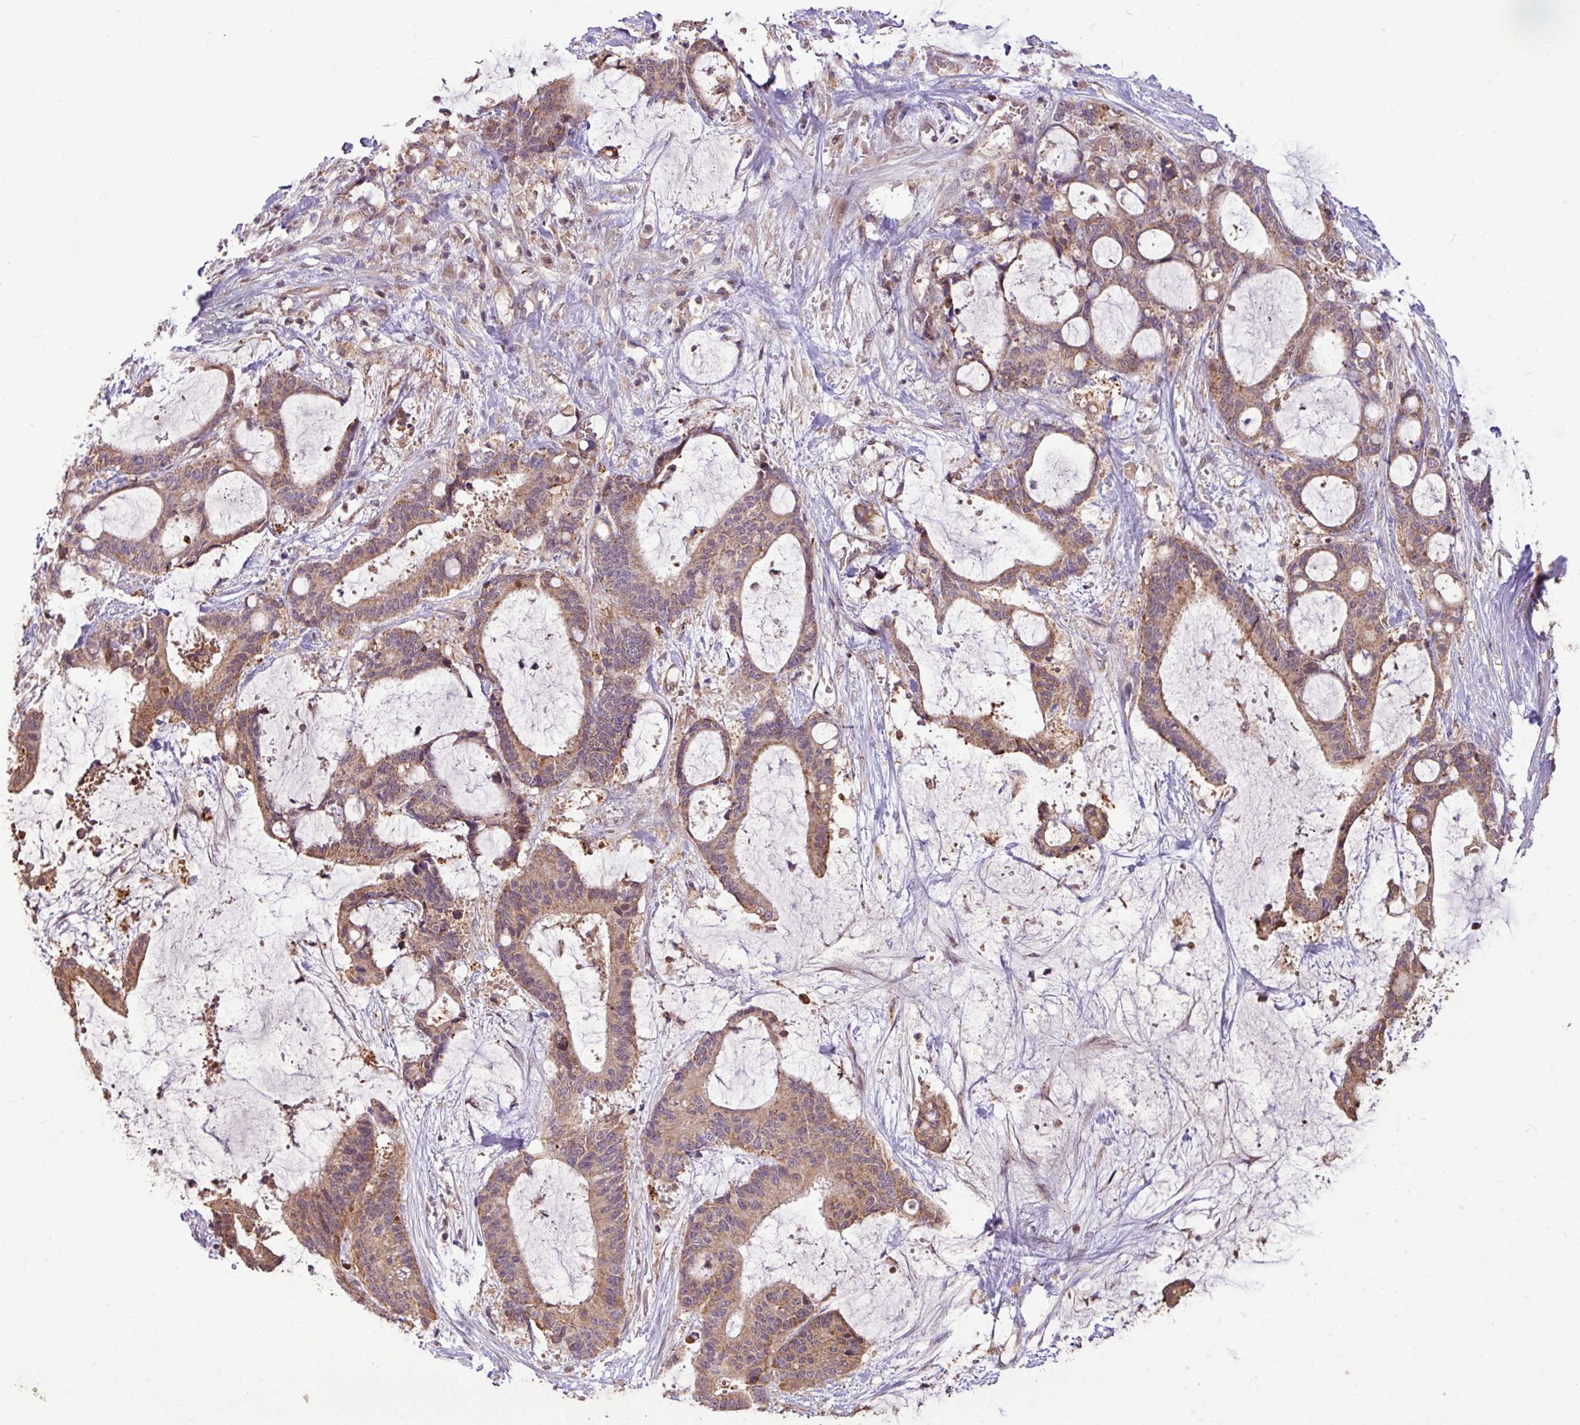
{"staining": {"intensity": "moderate", "quantity": ">75%", "location": "cytoplasmic/membranous"}, "tissue": "liver cancer", "cell_type": "Tumor cells", "image_type": "cancer", "snomed": [{"axis": "morphology", "description": "Normal tissue, NOS"}, {"axis": "morphology", "description": "Cholangiocarcinoma"}, {"axis": "topography", "description": "Liver"}, {"axis": "topography", "description": "Peripheral nerve tissue"}], "caption": "A medium amount of moderate cytoplasmic/membranous positivity is identified in approximately >75% of tumor cells in cholangiocarcinoma (liver) tissue. The staining was performed using DAB, with brown indicating positive protein expression. Nuclei are stained blue with hematoxylin.", "gene": "YPEL3", "patient": {"sex": "female", "age": 73}}